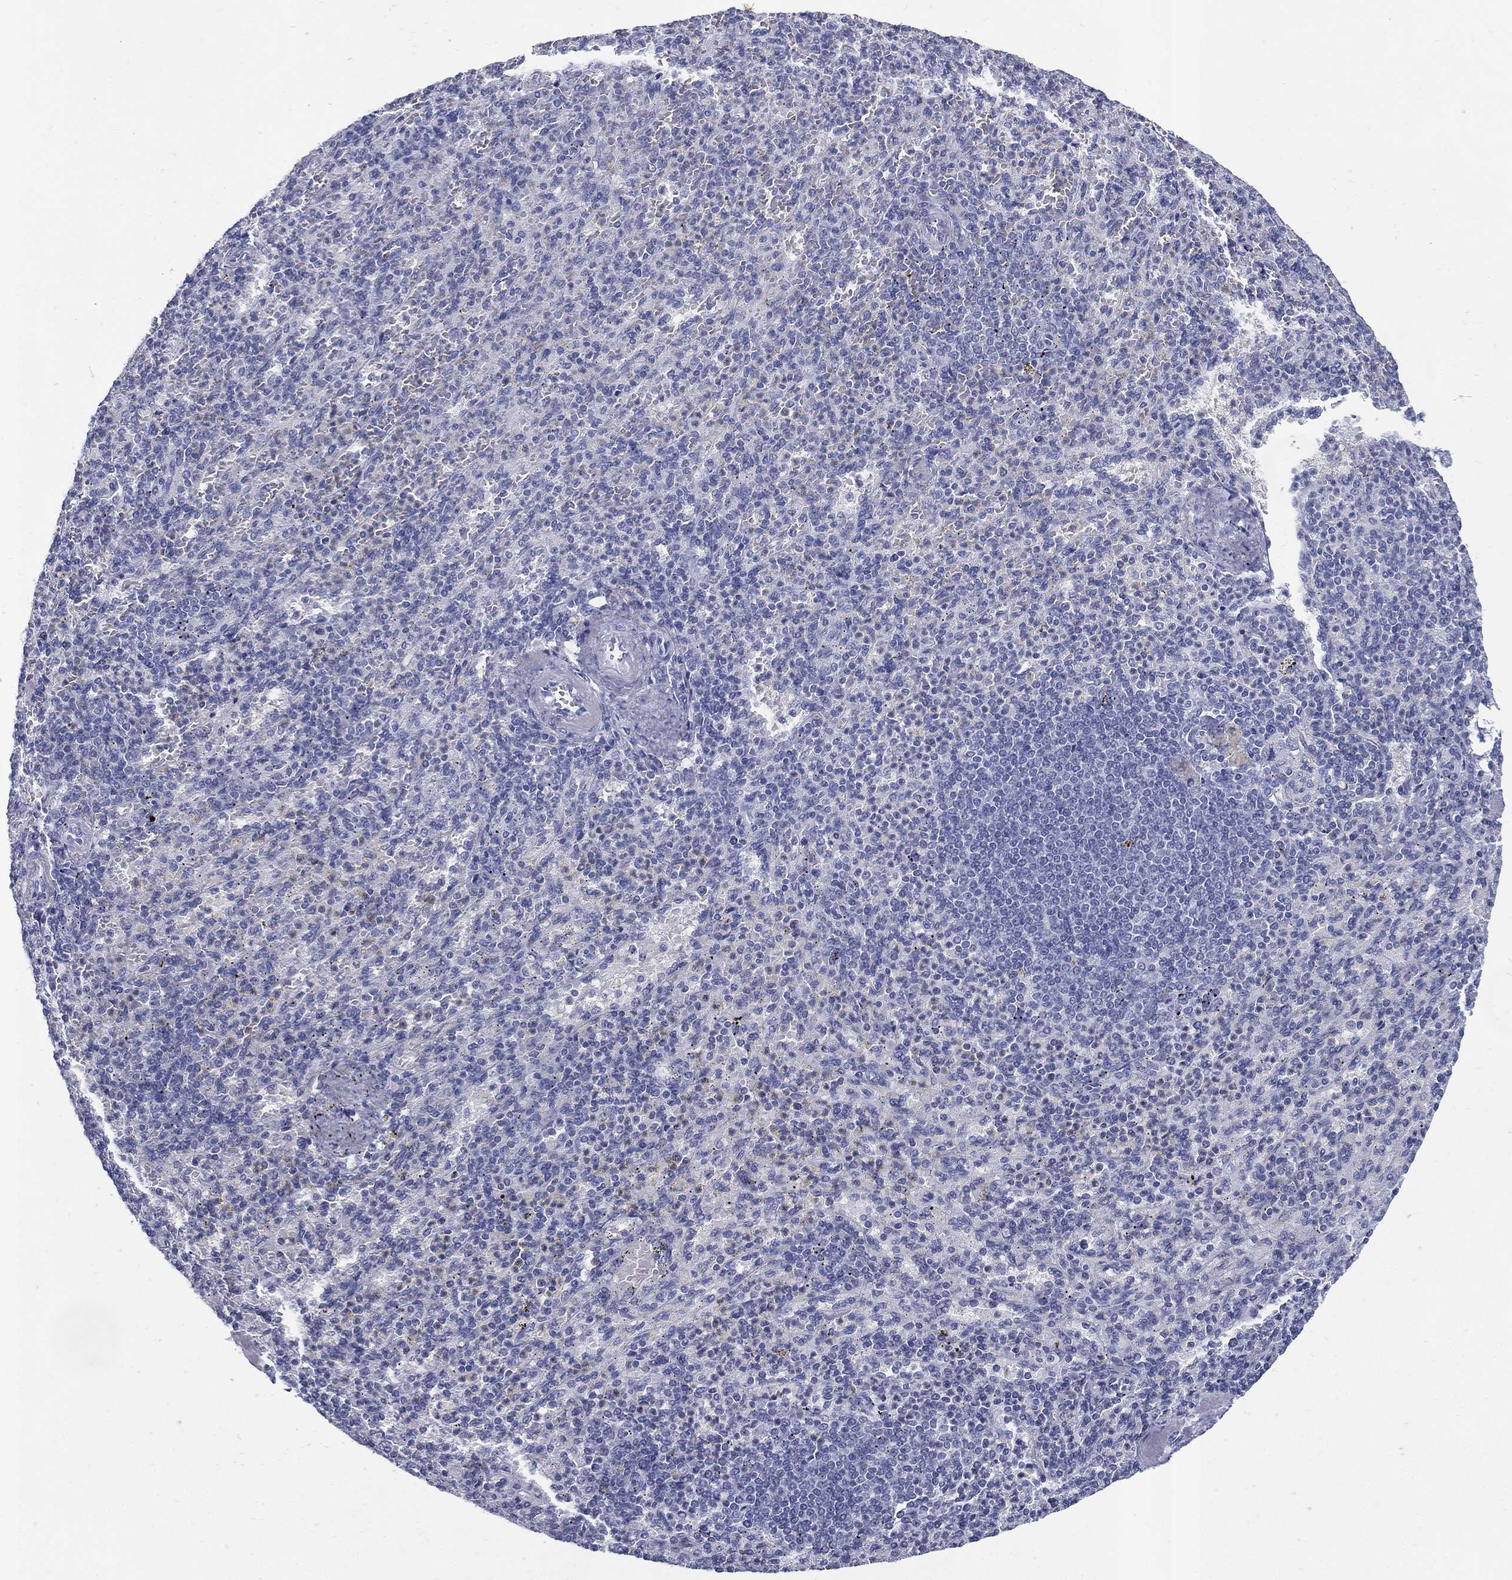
{"staining": {"intensity": "negative", "quantity": "none", "location": "none"}, "tissue": "spleen", "cell_type": "Cells in red pulp", "image_type": "normal", "snomed": [{"axis": "morphology", "description": "Normal tissue, NOS"}, {"axis": "topography", "description": "Spleen"}], "caption": "Image shows no protein expression in cells in red pulp of normal spleen.", "gene": "KIF2C", "patient": {"sex": "female", "age": 74}}